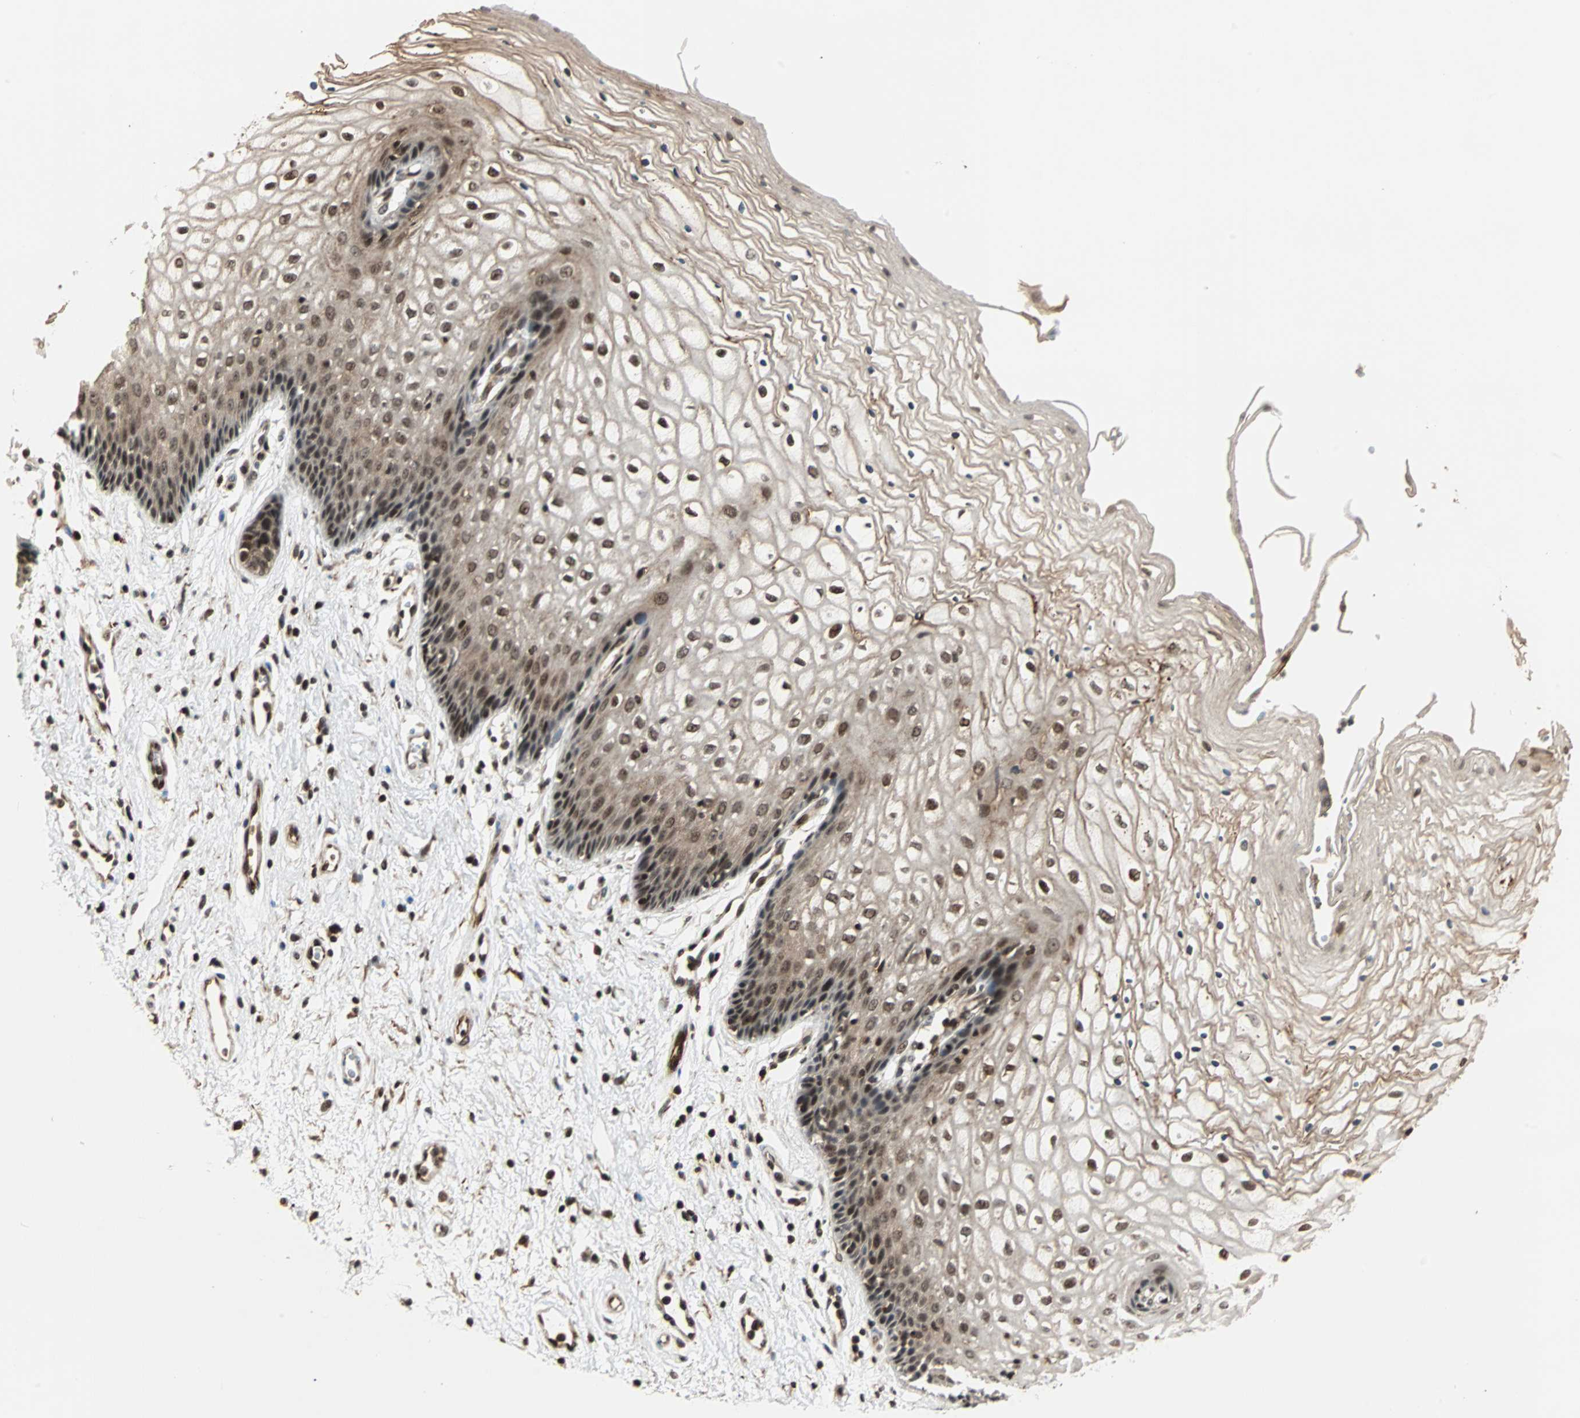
{"staining": {"intensity": "moderate", "quantity": "25%-75%", "location": "nuclear"}, "tissue": "vagina", "cell_type": "Squamous epithelial cells", "image_type": "normal", "snomed": [{"axis": "morphology", "description": "Normal tissue, NOS"}, {"axis": "topography", "description": "Vagina"}], "caption": "High-power microscopy captured an immunohistochemistry (IHC) photomicrograph of unremarkable vagina, revealing moderate nuclear expression in about 25%-75% of squamous epithelial cells.", "gene": "ZBED9", "patient": {"sex": "female", "age": 34}}